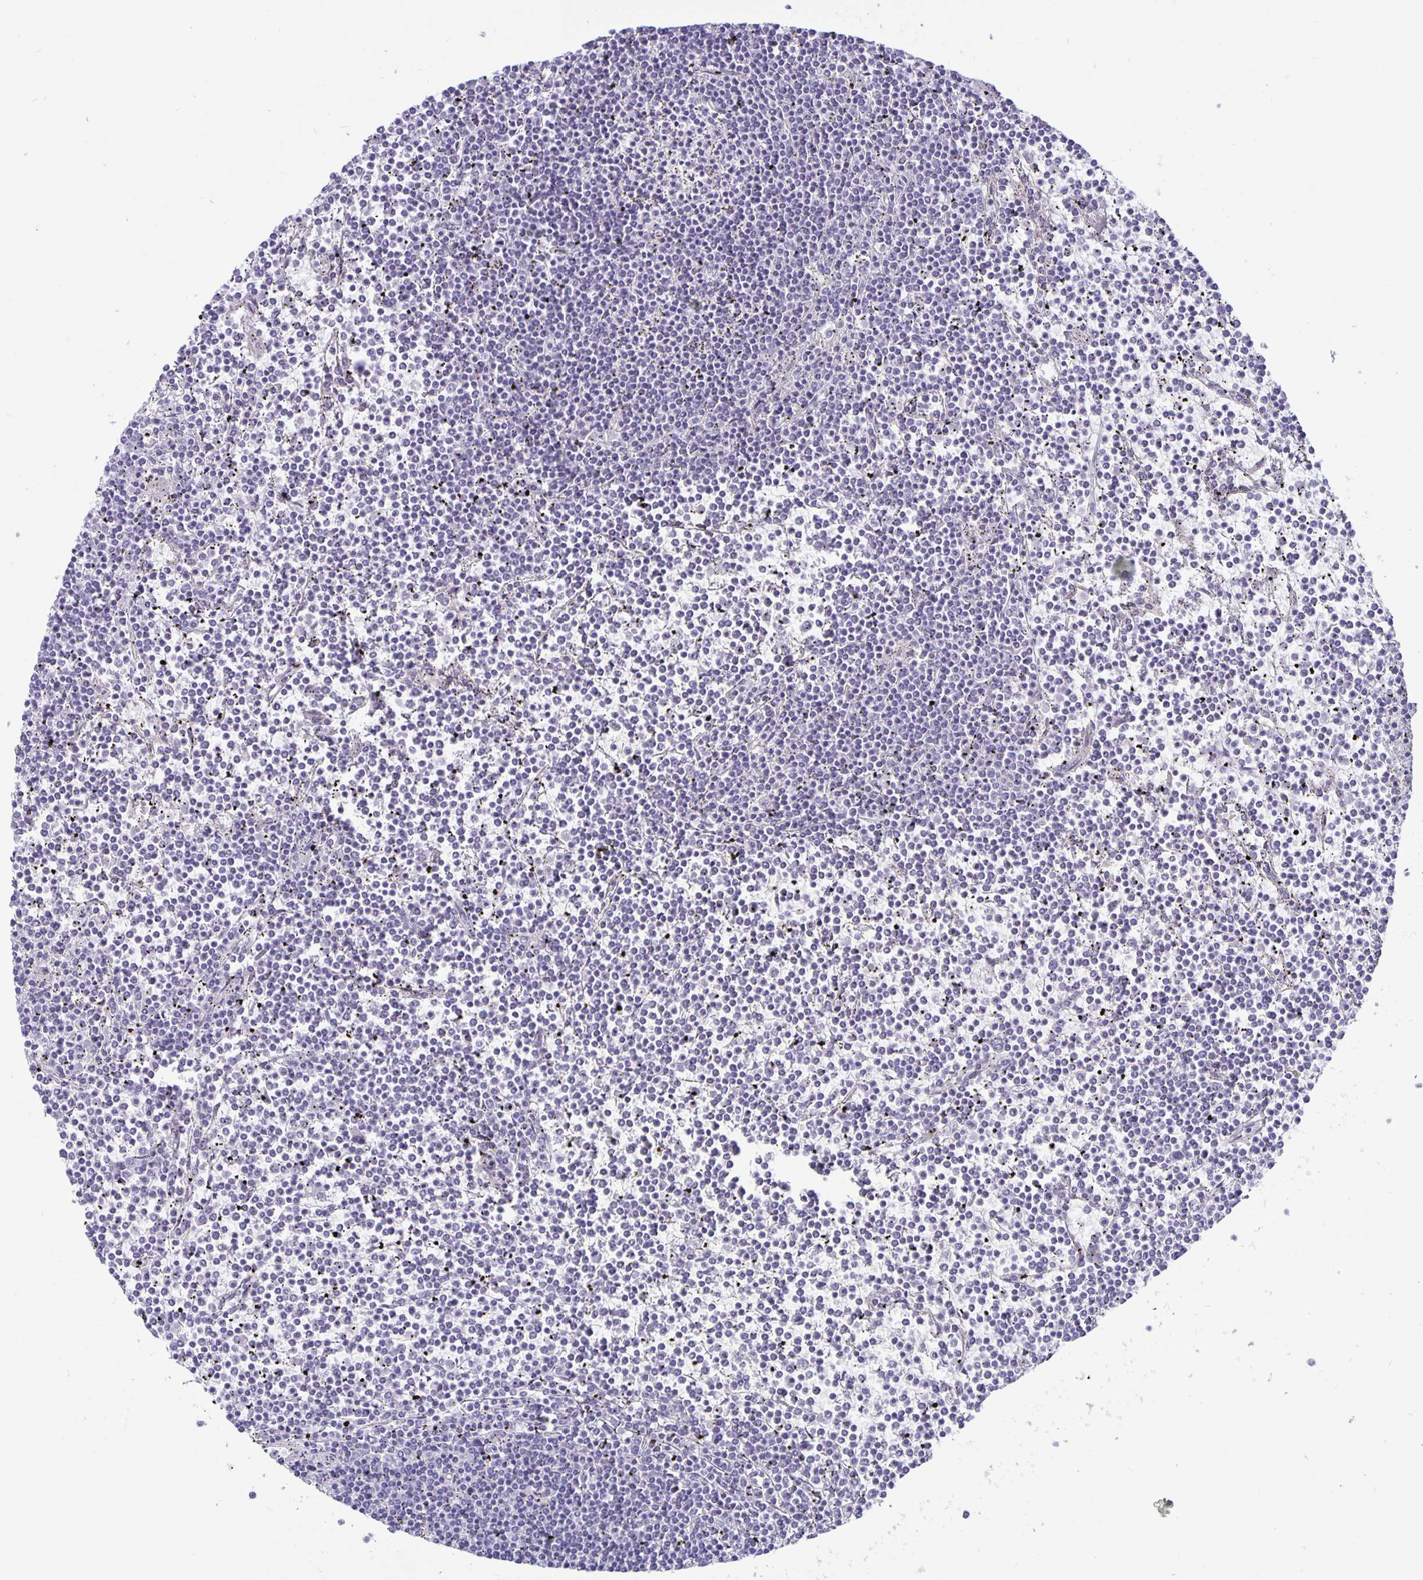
{"staining": {"intensity": "negative", "quantity": "none", "location": "none"}, "tissue": "lymphoma", "cell_type": "Tumor cells", "image_type": "cancer", "snomed": [{"axis": "morphology", "description": "Malignant lymphoma, non-Hodgkin's type, Low grade"}, {"axis": "topography", "description": "Spleen"}], "caption": "Immunohistochemical staining of lymphoma displays no significant positivity in tumor cells.", "gene": "PLCB3", "patient": {"sex": "female", "age": 19}}